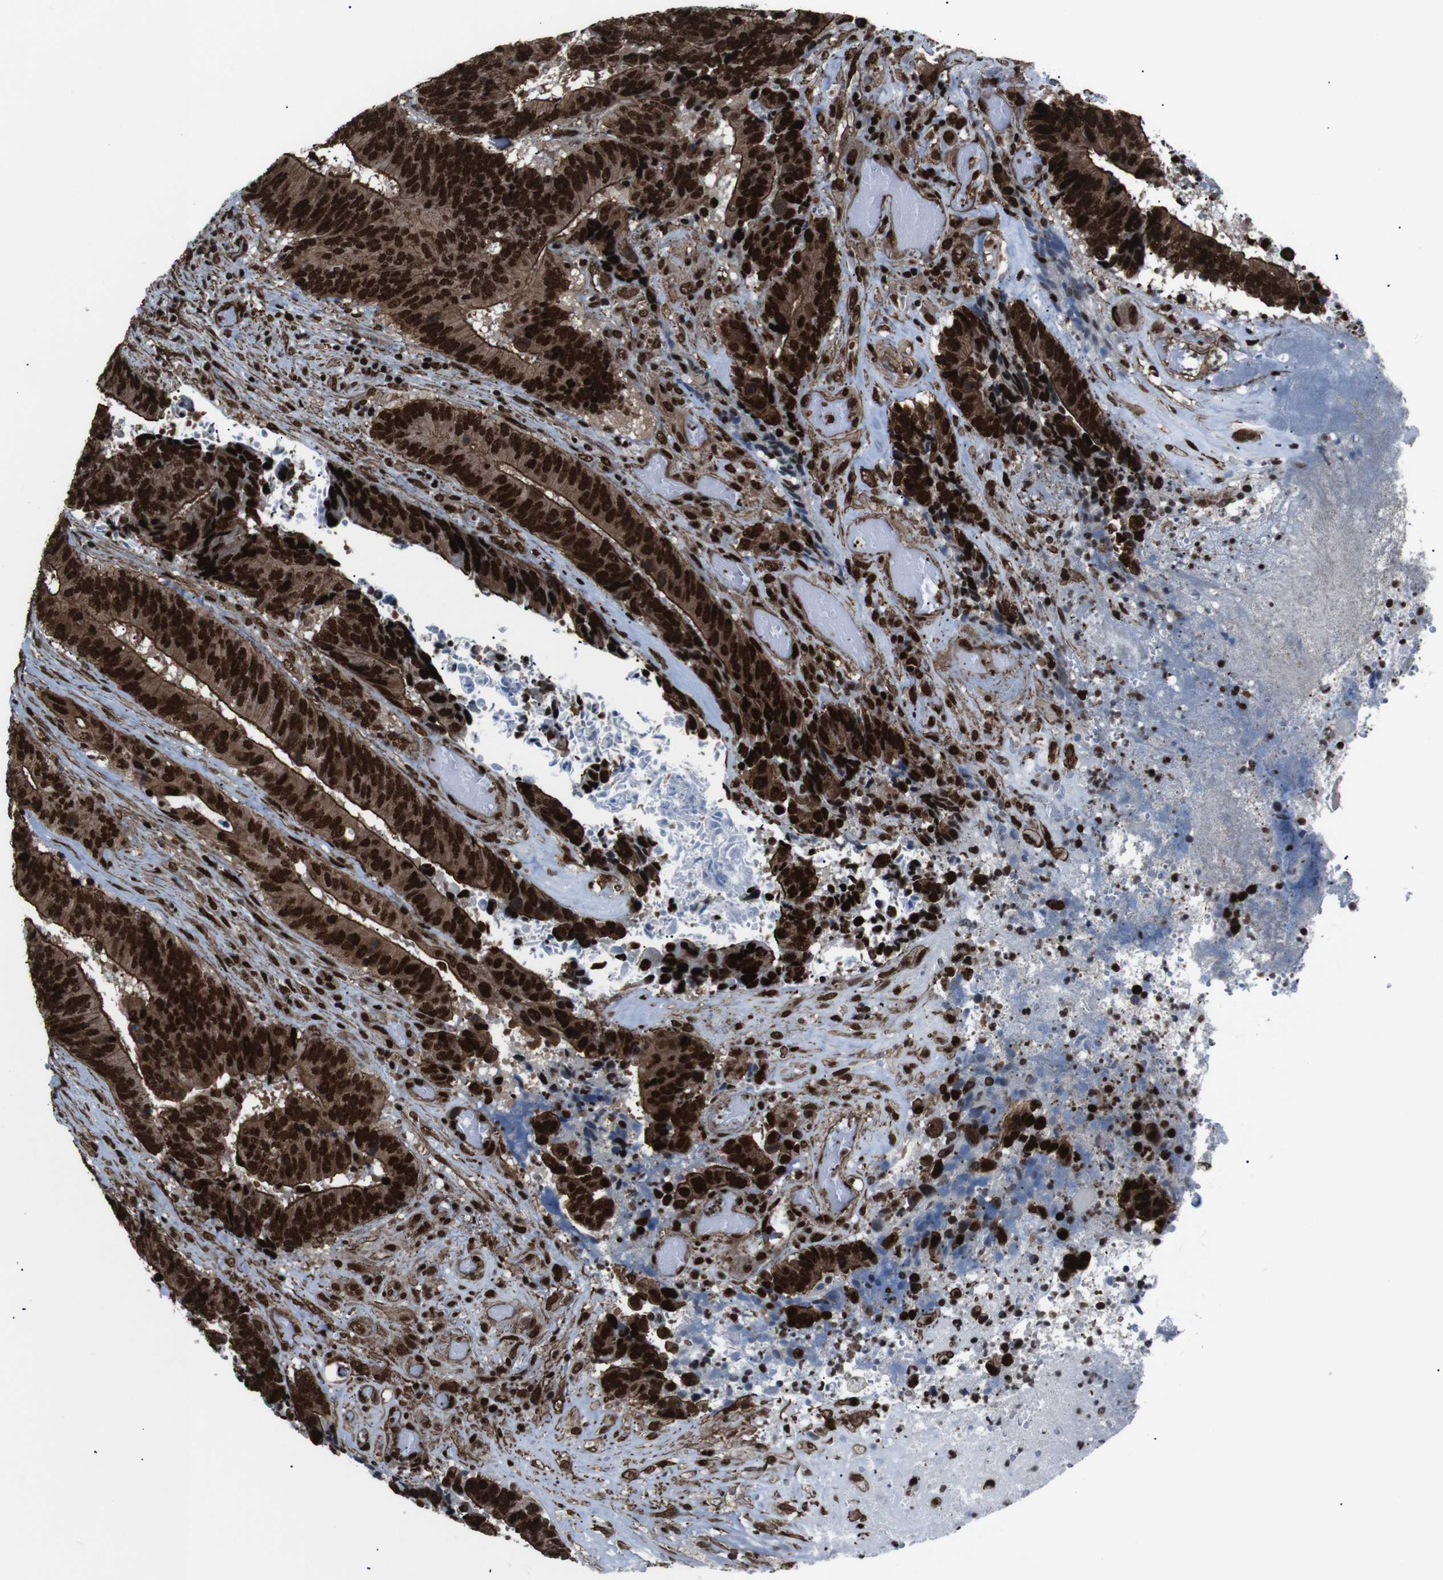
{"staining": {"intensity": "strong", "quantity": ">75%", "location": "cytoplasmic/membranous,nuclear"}, "tissue": "colorectal cancer", "cell_type": "Tumor cells", "image_type": "cancer", "snomed": [{"axis": "morphology", "description": "Adenocarcinoma, NOS"}, {"axis": "topography", "description": "Rectum"}], "caption": "Protein analysis of colorectal cancer tissue demonstrates strong cytoplasmic/membranous and nuclear positivity in approximately >75% of tumor cells.", "gene": "HNRNPU", "patient": {"sex": "male", "age": 72}}